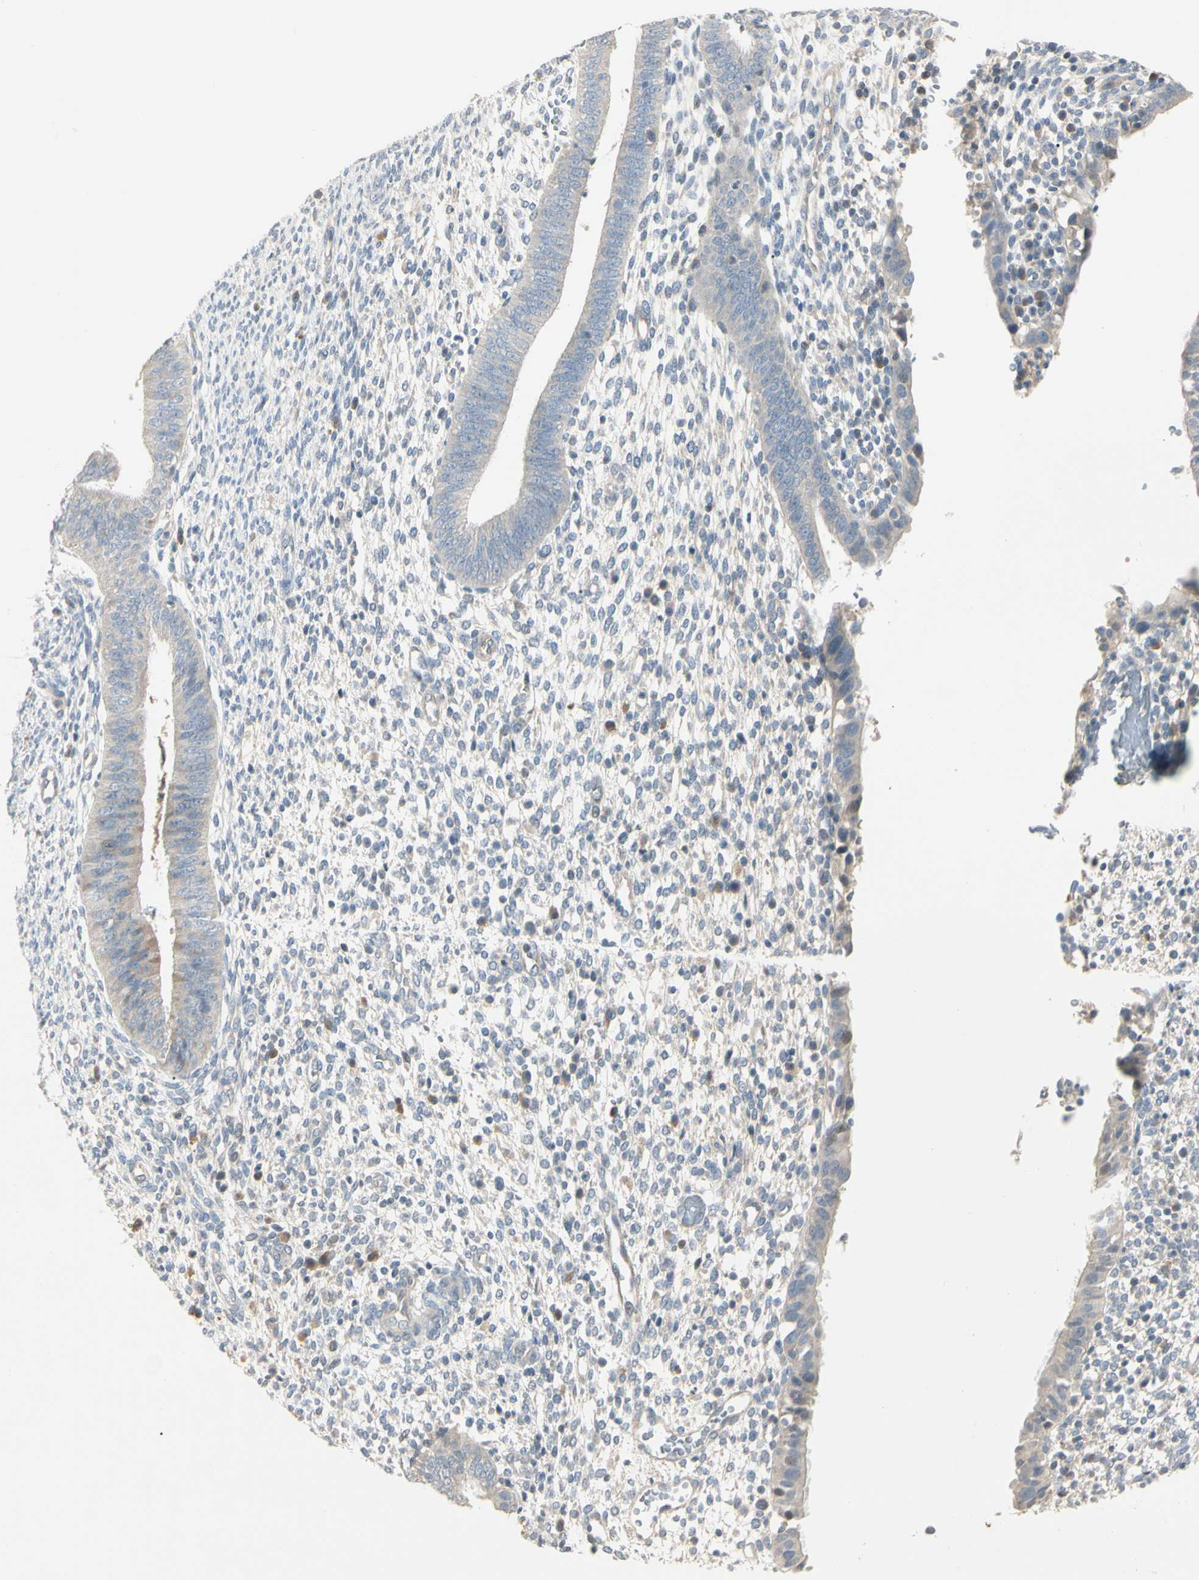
{"staining": {"intensity": "negative", "quantity": "none", "location": "none"}, "tissue": "endometrium", "cell_type": "Cells in endometrial stroma", "image_type": "normal", "snomed": [{"axis": "morphology", "description": "Normal tissue, NOS"}, {"axis": "topography", "description": "Endometrium"}], "caption": "Cells in endometrial stroma show no significant expression in normal endometrium. (DAB IHC visualized using brightfield microscopy, high magnification).", "gene": "PRSS21", "patient": {"sex": "female", "age": 35}}